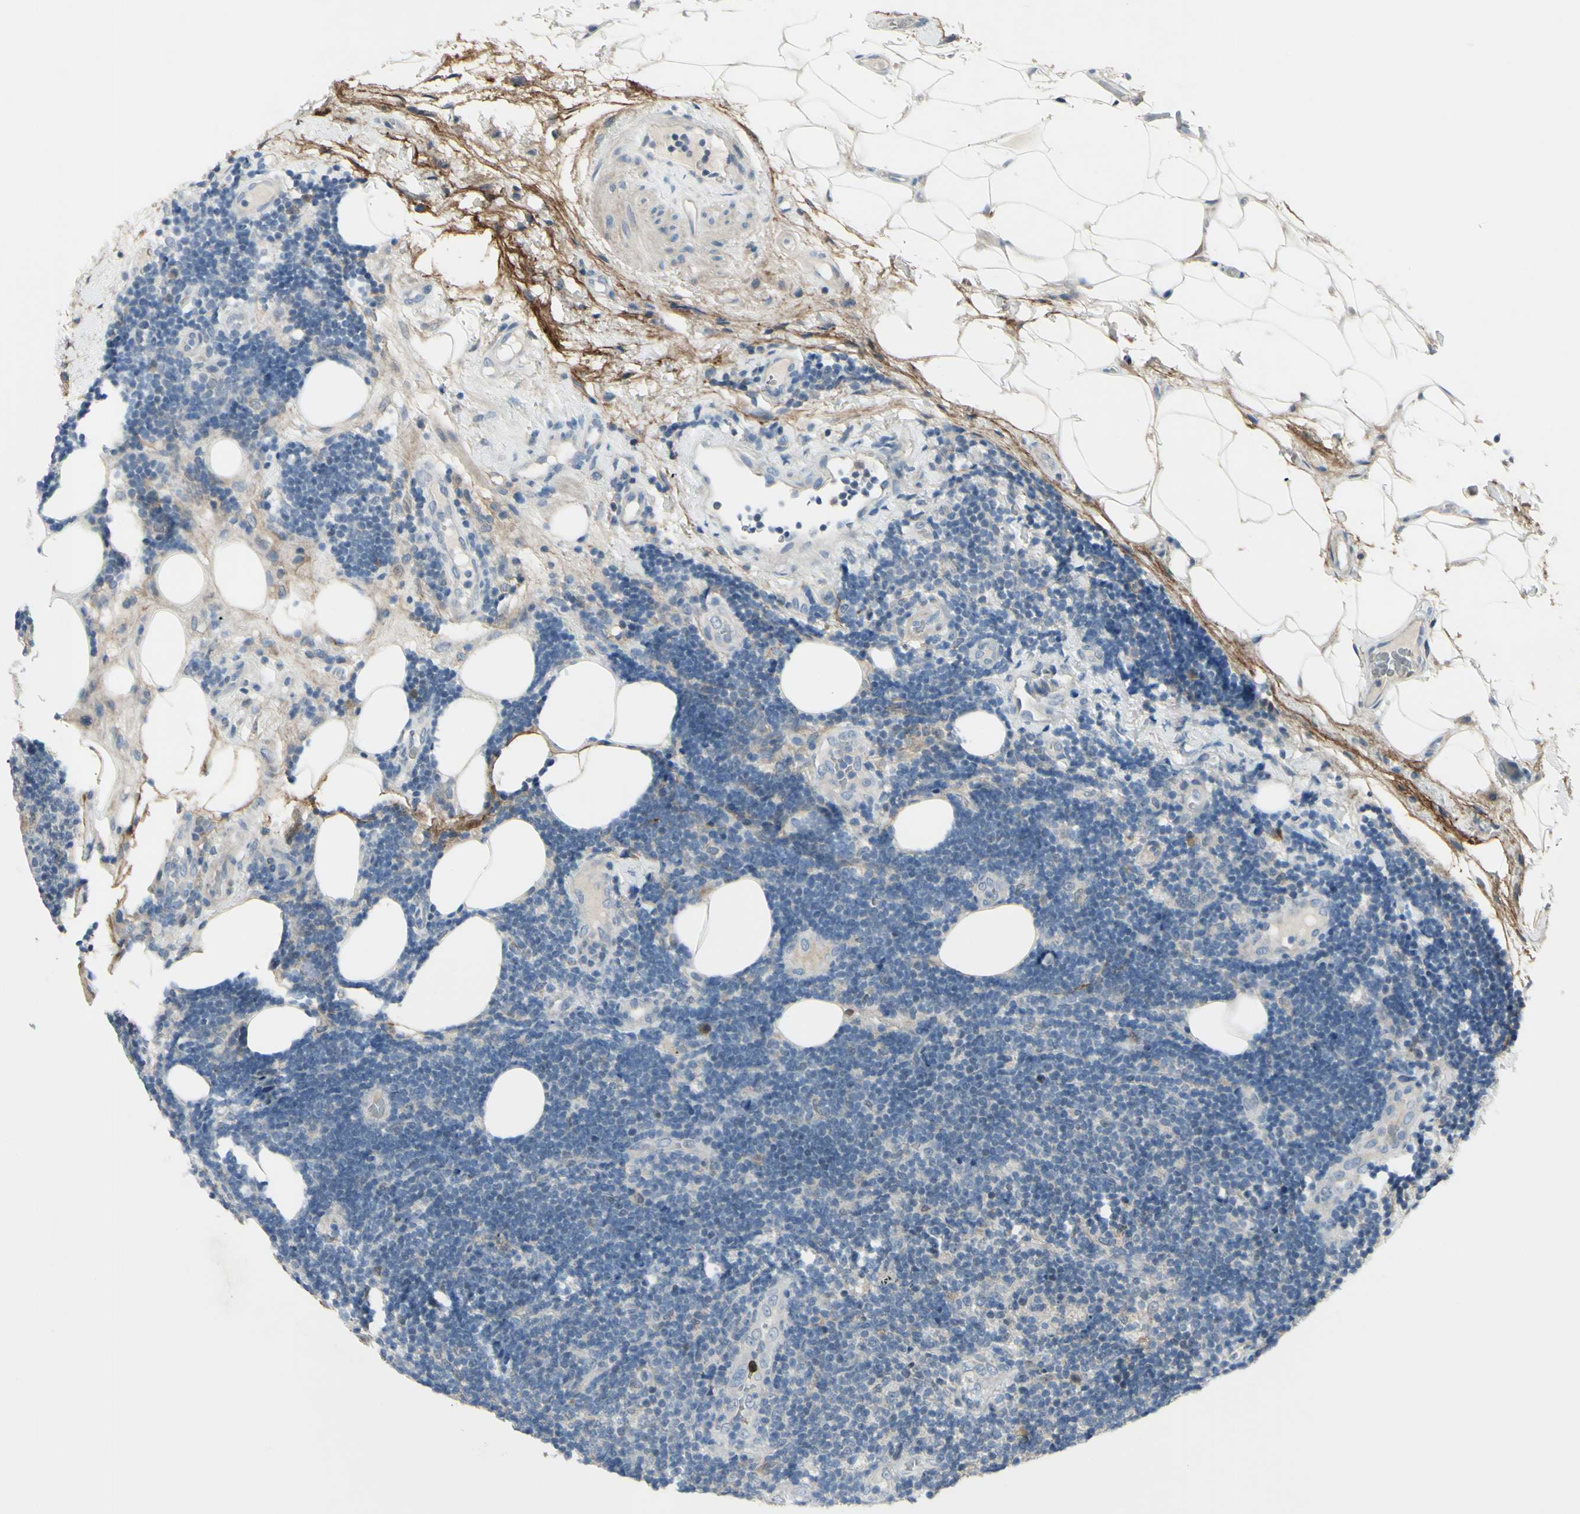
{"staining": {"intensity": "negative", "quantity": "none", "location": "none"}, "tissue": "lymphoma", "cell_type": "Tumor cells", "image_type": "cancer", "snomed": [{"axis": "morphology", "description": "Malignant lymphoma, non-Hodgkin's type, Low grade"}, {"axis": "topography", "description": "Lymph node"}], "caption": "An image of human low-grade malignant lymphoma, non-Hodgkin's type is negative for staining in tumor cells.", "gene": "ETNK1", "patient": {"sex": "male", "age": 83}}